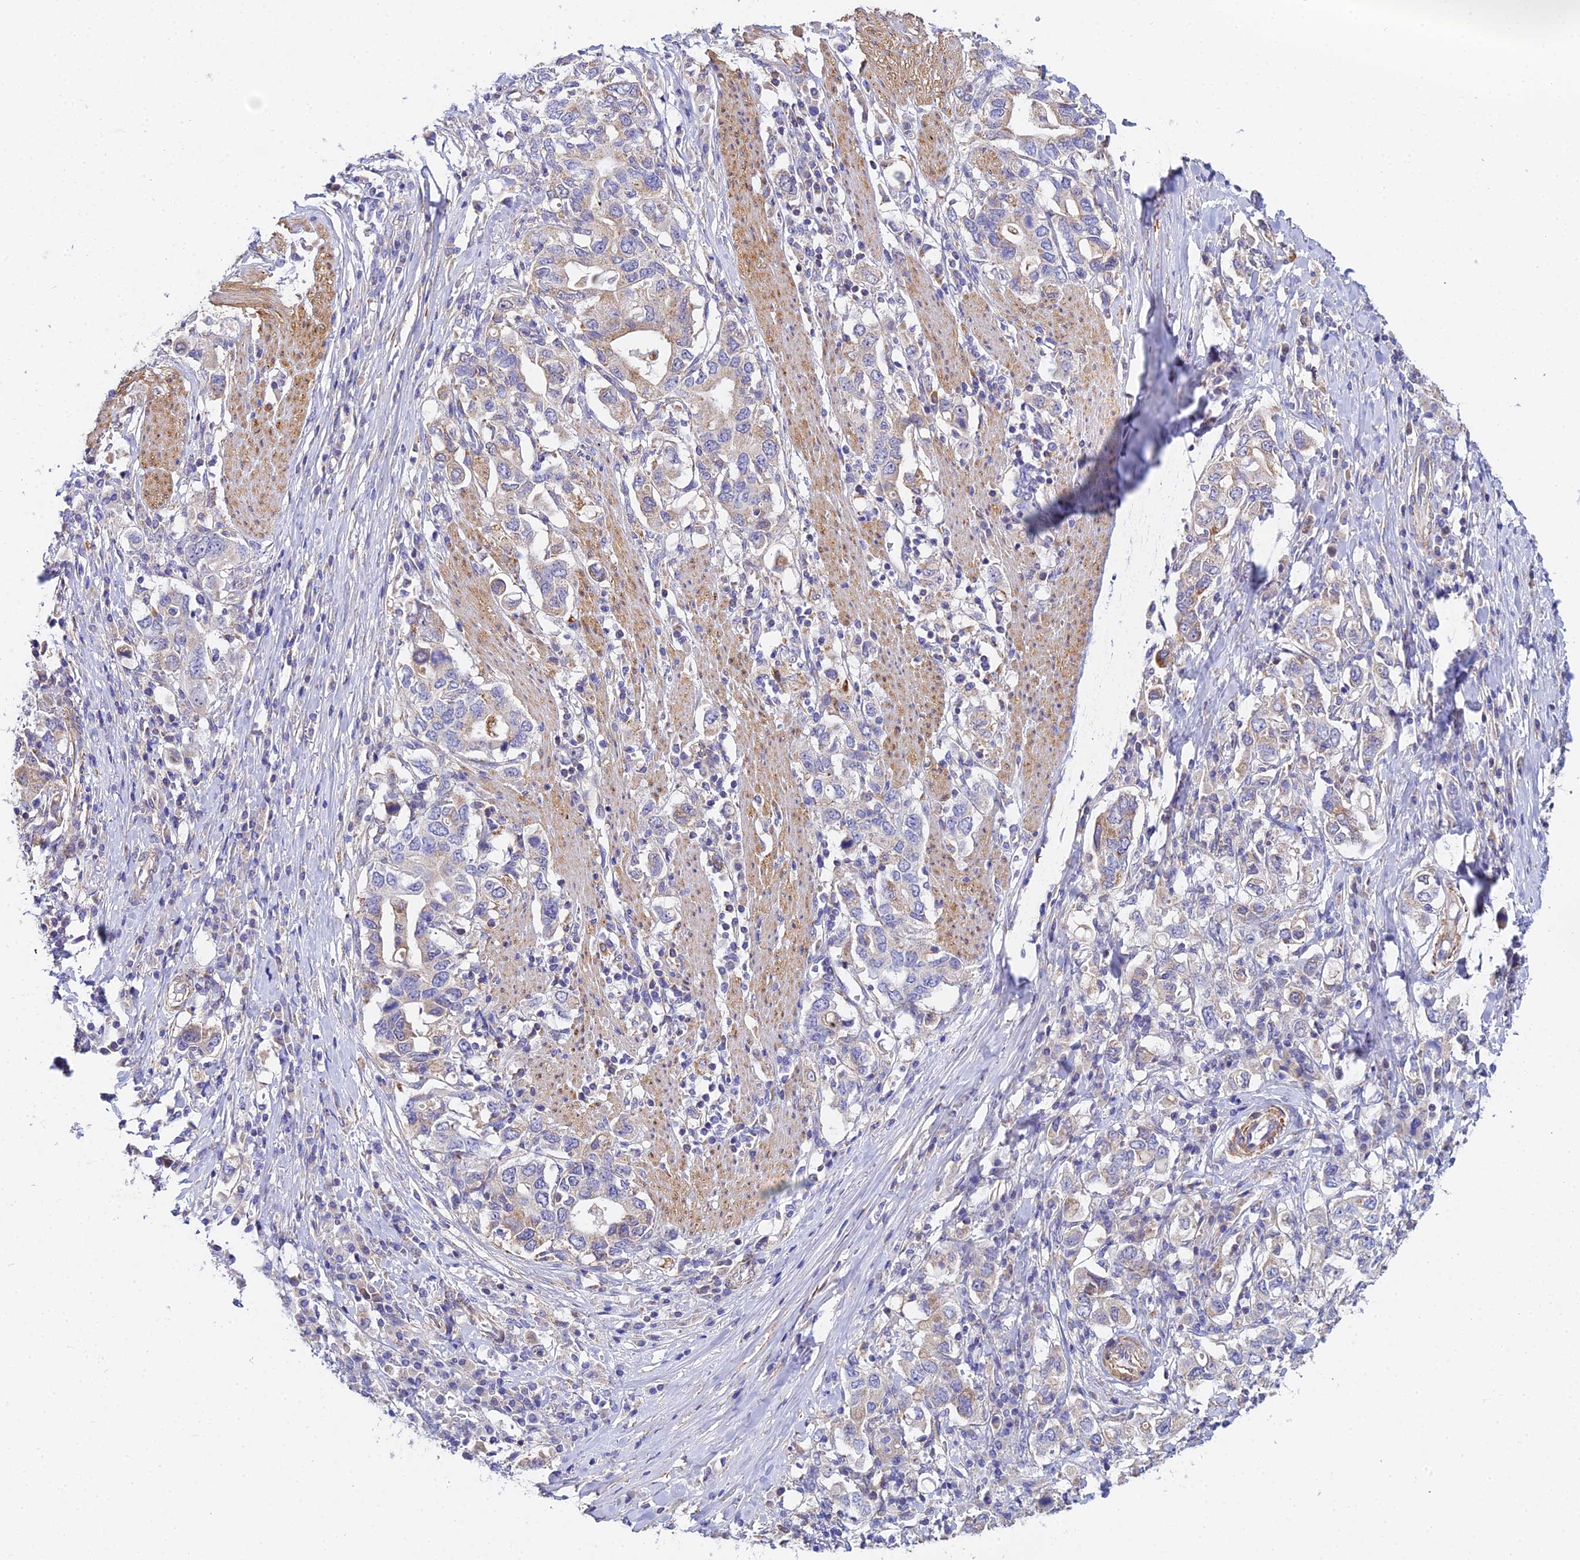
{"staining": {"intensity": "weak", "quantity": "25%-75%", "location": "cytoplasmic/membranous"}, "tissue": "stomach cancer", "cell_type": "Tumor cells", "image_type": "cancer", "snomed": [{"axis": "morphology", "description": "Adenocarcinoma, NOS"}, {"axis": "topography", "description": "Stomach, upper"}, {"axis": "topography", "description": "Stomach"}], "caption": "Immunohistochemical staining of stomach cancer (adenocarcinoma) demonstrates weak cytoplasmic/membranous protein expression in approximately 25%-75% of tumor cells. The staining is performed using DAB (3,3'-diaminobenzidine) brown chromogen to label protein expression. The nuclei are counter-stained blue using hematoxylin.", "gene": "ACOT2", "patient": {"sex": "male", "age": 62}}